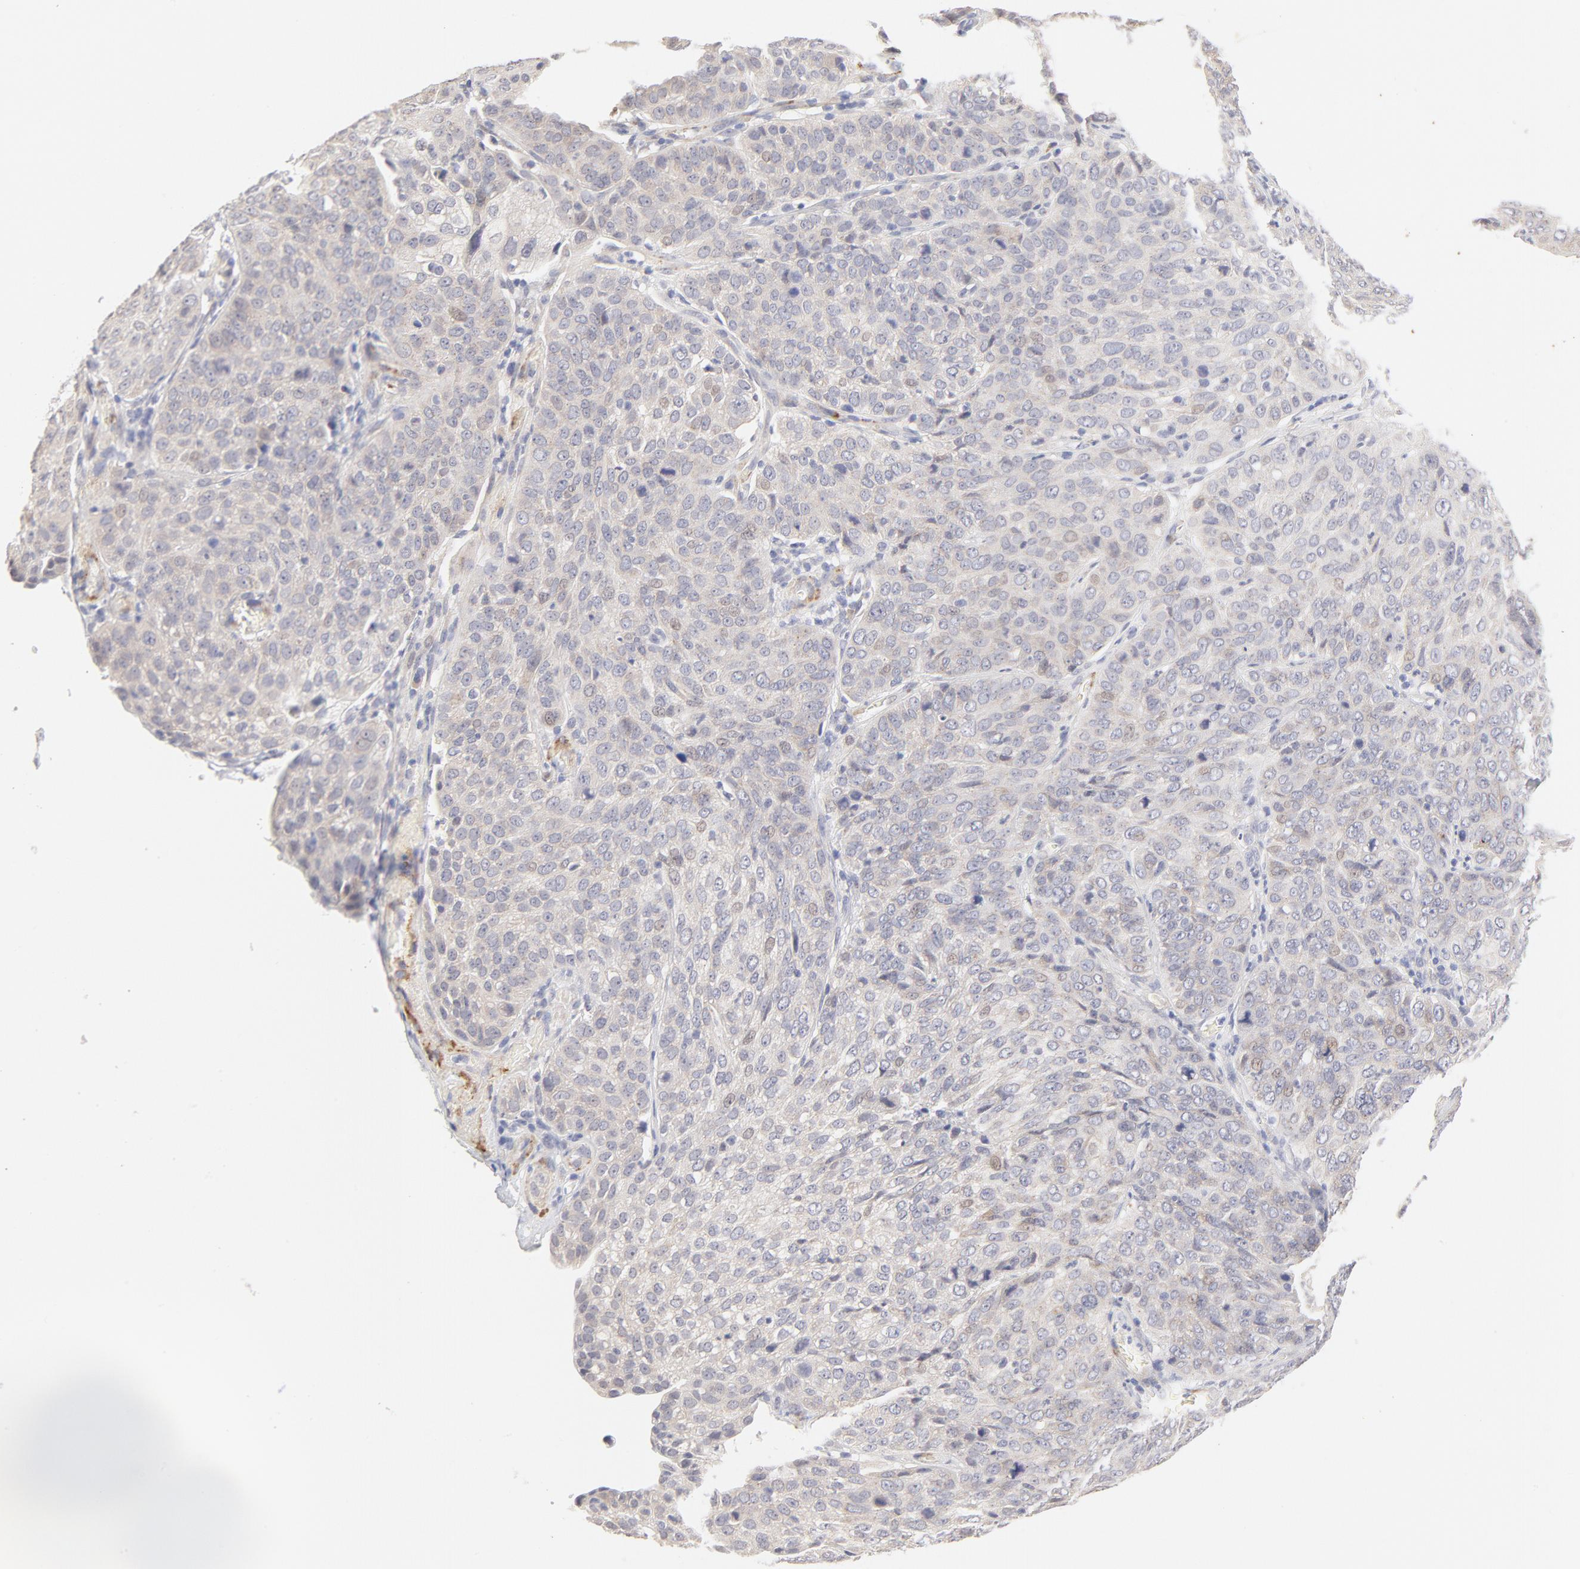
{"staining": {"intensity": "weak", "quantity": "<25%", "location": "cytoplasmic/membranous"}, "tissue": "cervical cancer", "cell_type": "Tumor cells", "image_type": "cancer", "snomed": [{"axis": "morphology", "description": "Squamous cell carcinoma, NOS"}, {"axis": "topography", "description": "Cervix"}], "caption": "IHC image of neoplastic tissue: squamous cell carcinoma (cervical) stained with DAB displays no significant protein positivity in tumor cells. (IHC, brightfield microscopy, high magnification).", "gene": "NKX2-2", "patient": {"sex": "female", "age": 38}}